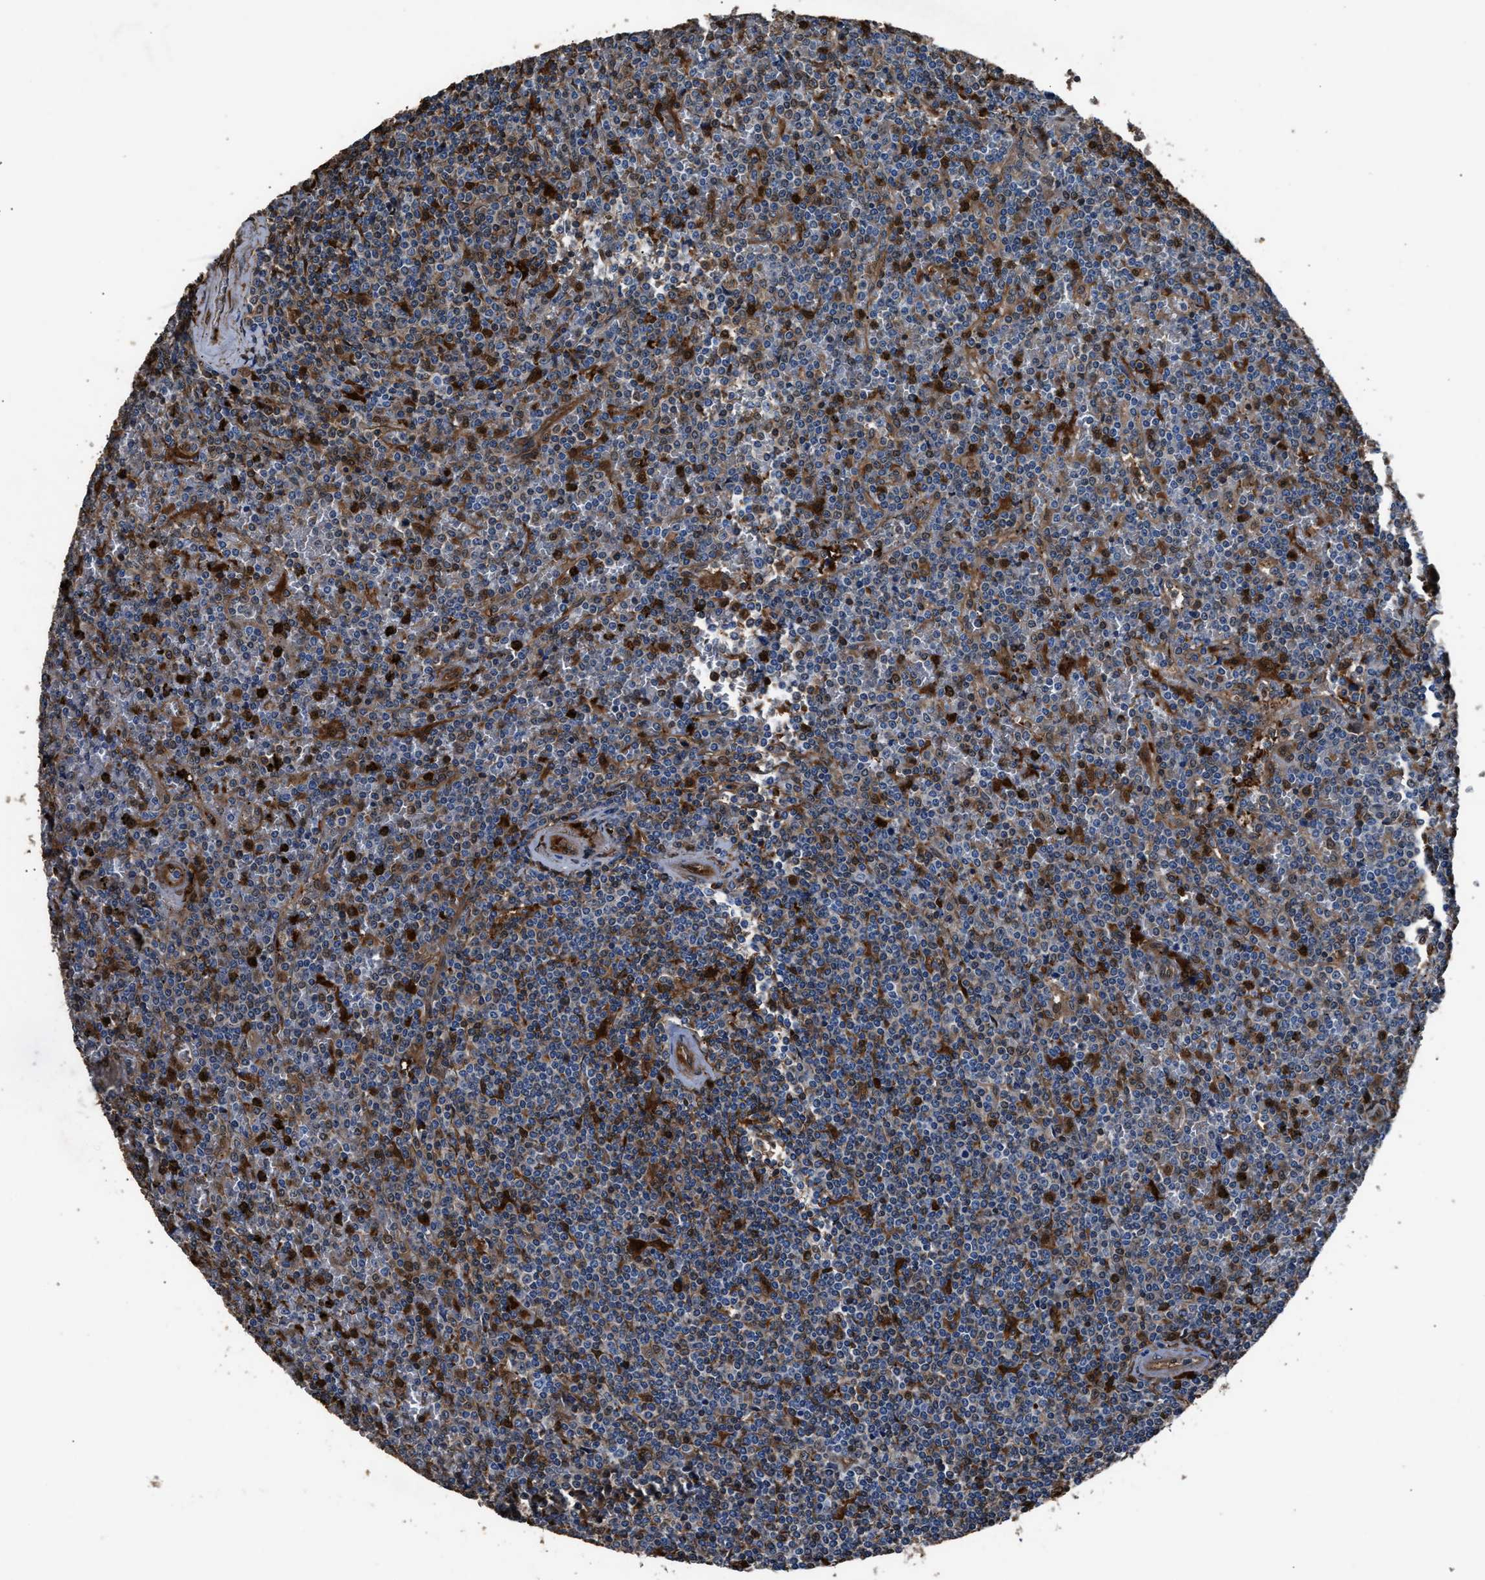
{"staining": {"intensity": "moderate", "quantity": "<25%", "location": "cytoplasmic/membranous"}, "tissue": "lymphoma", "cell_type": "Tumor cells", "image_type": "cancer", "snomed": [{"axis": "morphology", "description": "Malignant lymphoma, non-Hodgkin's type, Low grade"}, {"axis": "topography", "description": "Spleen"}], "caption": "The micrograph displays a brown stain indicating the presence of a protein in the cytoplasmic/membranous of tumor cells in lymphoma.", "gene": "GSTP1", "patient": {"sex": "female", "age": 19}}